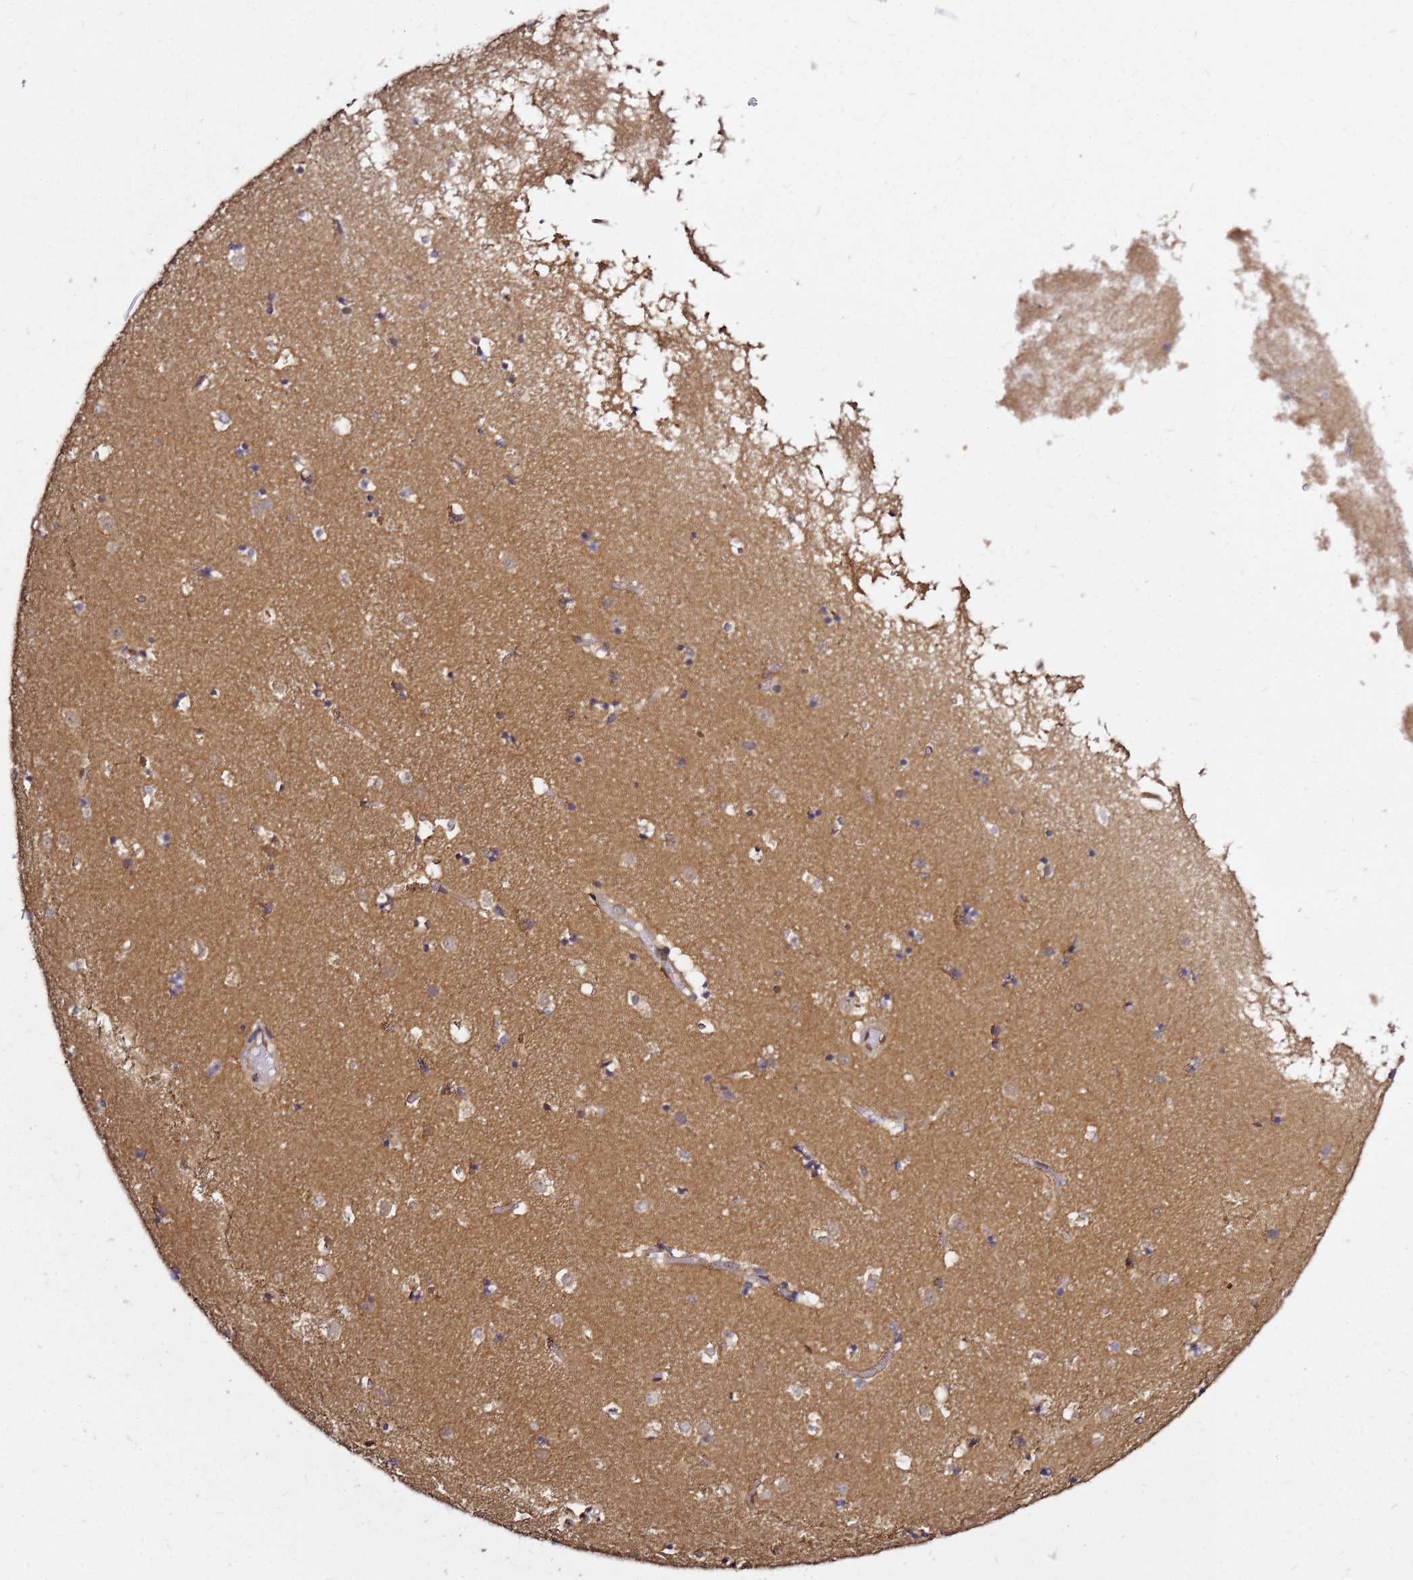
{"staining": {"intensity": "negative", "quantity": "none", "location": "none"}, "tissue": "caudate", "cell_type": "Glial cells", "image_type": "normal", "snomed": [{"axis": "morphology", "description": "Normal tissue, NOS"}, {"axis": "topography", "description": "Lateral ventricle wall"}], "caption": "Glial cells are negative for brown protein staining in benign caudate. The staining is performed using DAB (3,3'-diaminobenzidine) brown chromogen with nuclei counter-stained in using hematoxylin.", "gene": "NUDT14", "patient": {"sex": "female", "age": 52}}